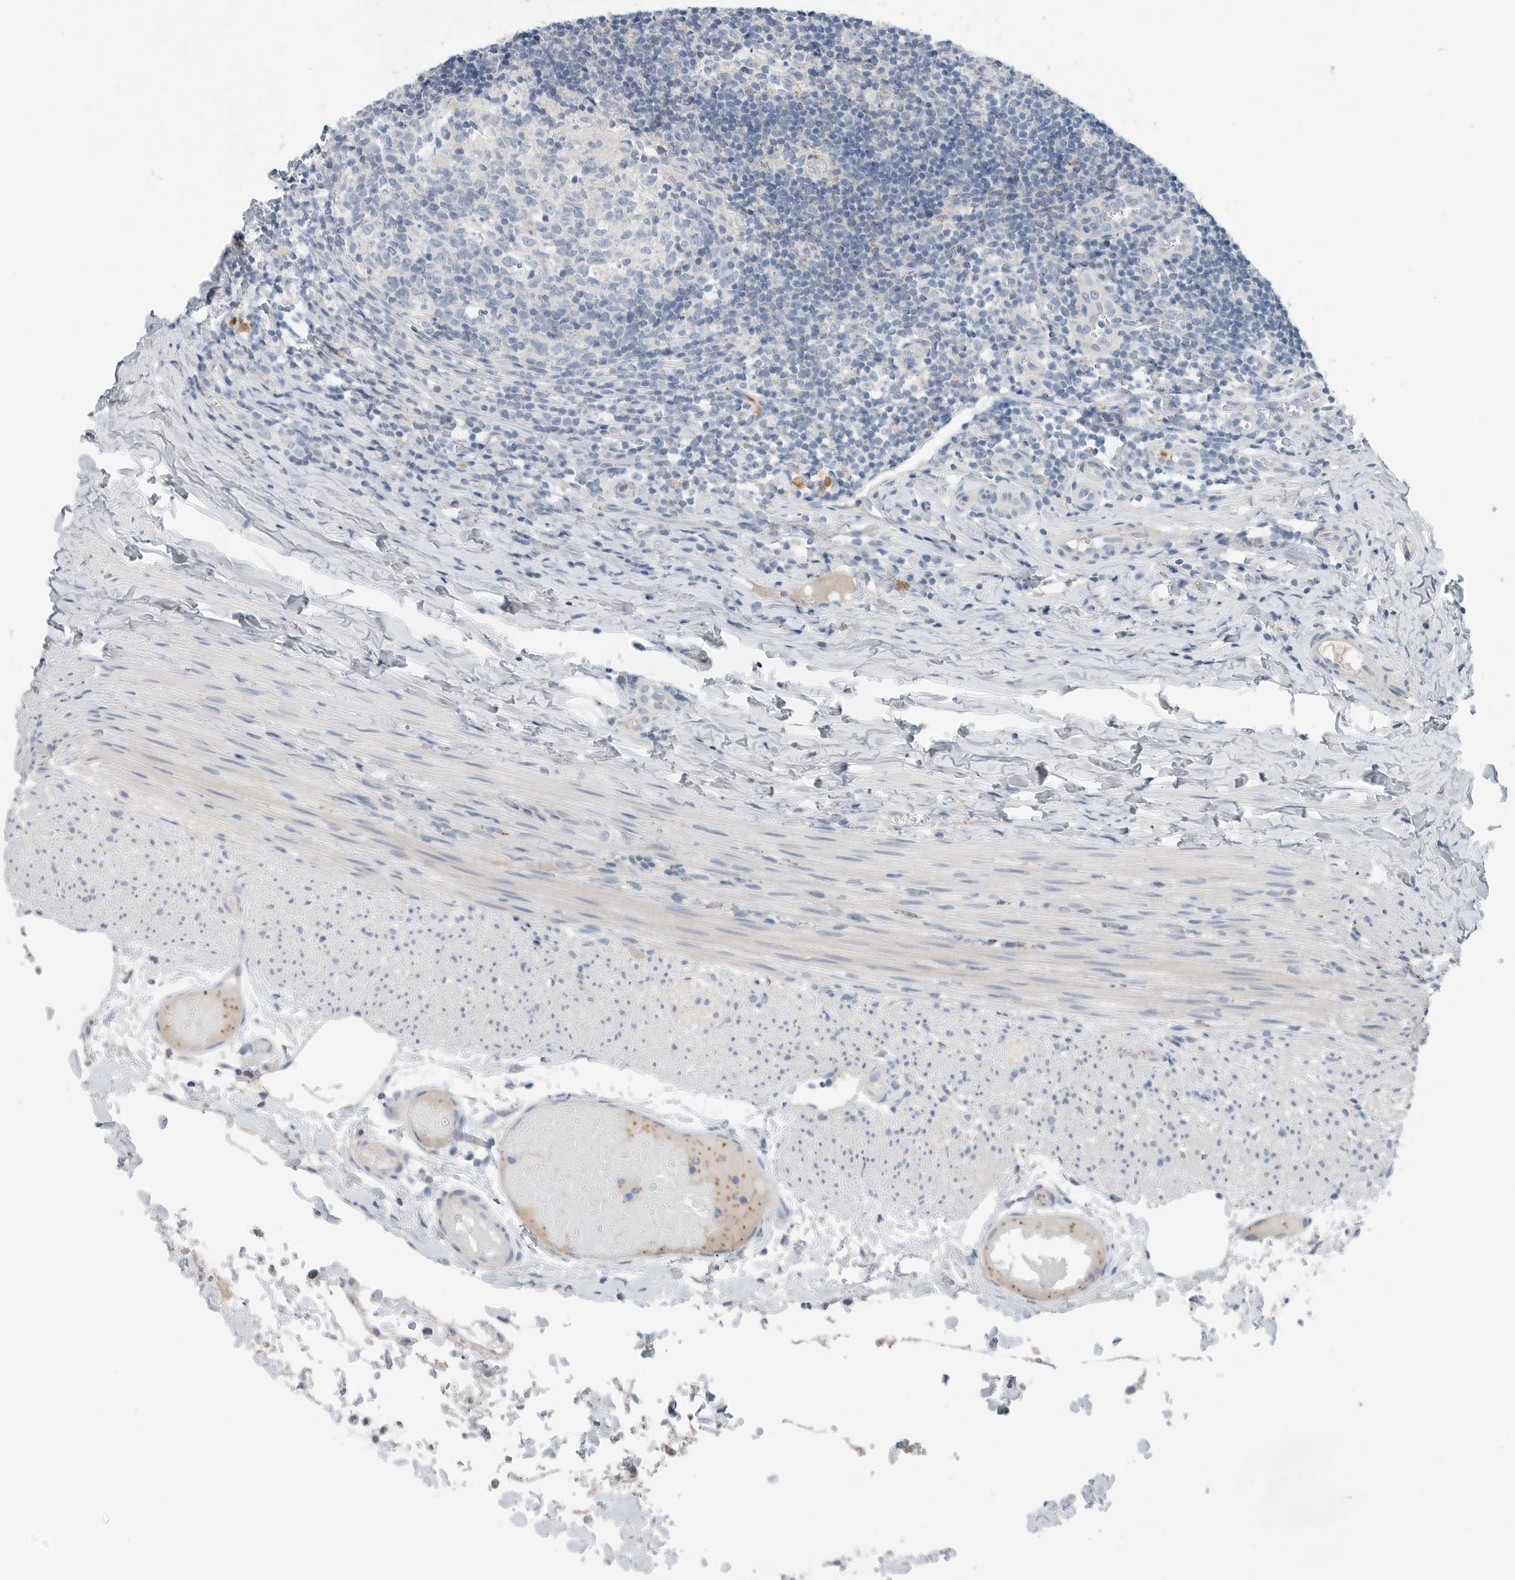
{"staining": {"intensity": "negative", "quantity": "none", "location": "none"}, "tissue": "appendix", "cell_type": "Glandular cells", "image_type": "normal", "snomed": [{"axis": "morphology", "description": "Normal tissue, NOS"}, {"axis": "topography", "description": "Appendix"}], "caption": "The histopathology image demonstrates no significant positivity in glandular cells of appendix. (DAB (3,3'-diaminobenzidine) immunohistochemistry visualized using brightfield microscopy, high magnification).", "gene": "SERPINB7", "patient": {"sex": "male", "age": 8}}